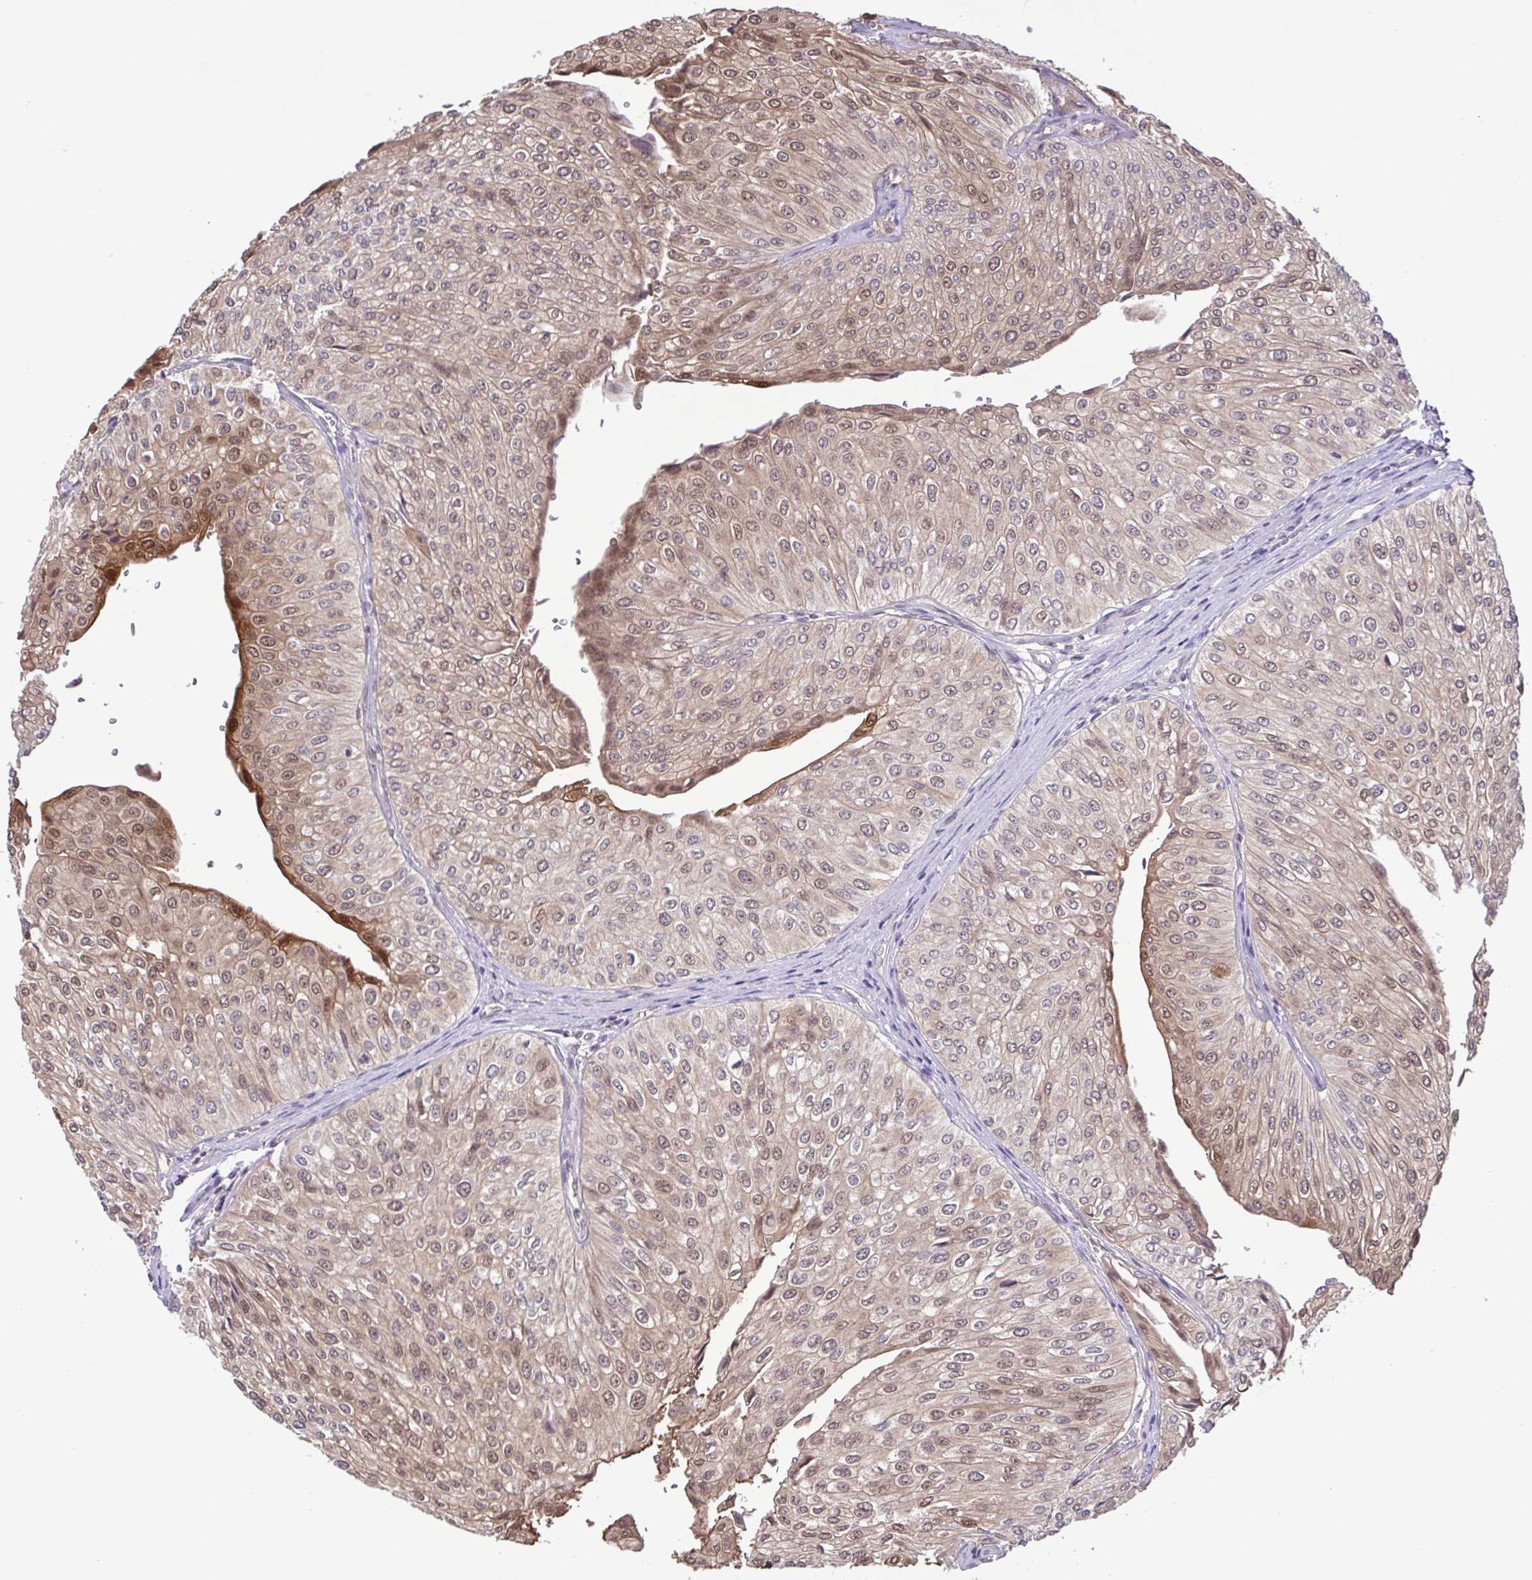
{"staining": {"intensity": "weak", "quantity": ">75%", "location": "cytoplasmic/membranous,nuclear"}, "tissue": "urothelial cancer", "cell_type": "Tumor cells", "image_type": "cancer", "snomed": [{"axis": "morphology", "description": "Urothelial carcinoma, NOS"}, {"axis": "topography", "description": "Urinary bladder"}], "caption": "This photomicrograph displays immunohistochemistry (IHC) staining of human urothelial cancer, with low weak cytoplasmic/membranous and nuclear expression in approximately >75% of tumor cells.", "gene": "IL1RN", "patient": {"sex": "male", "age": 67}}